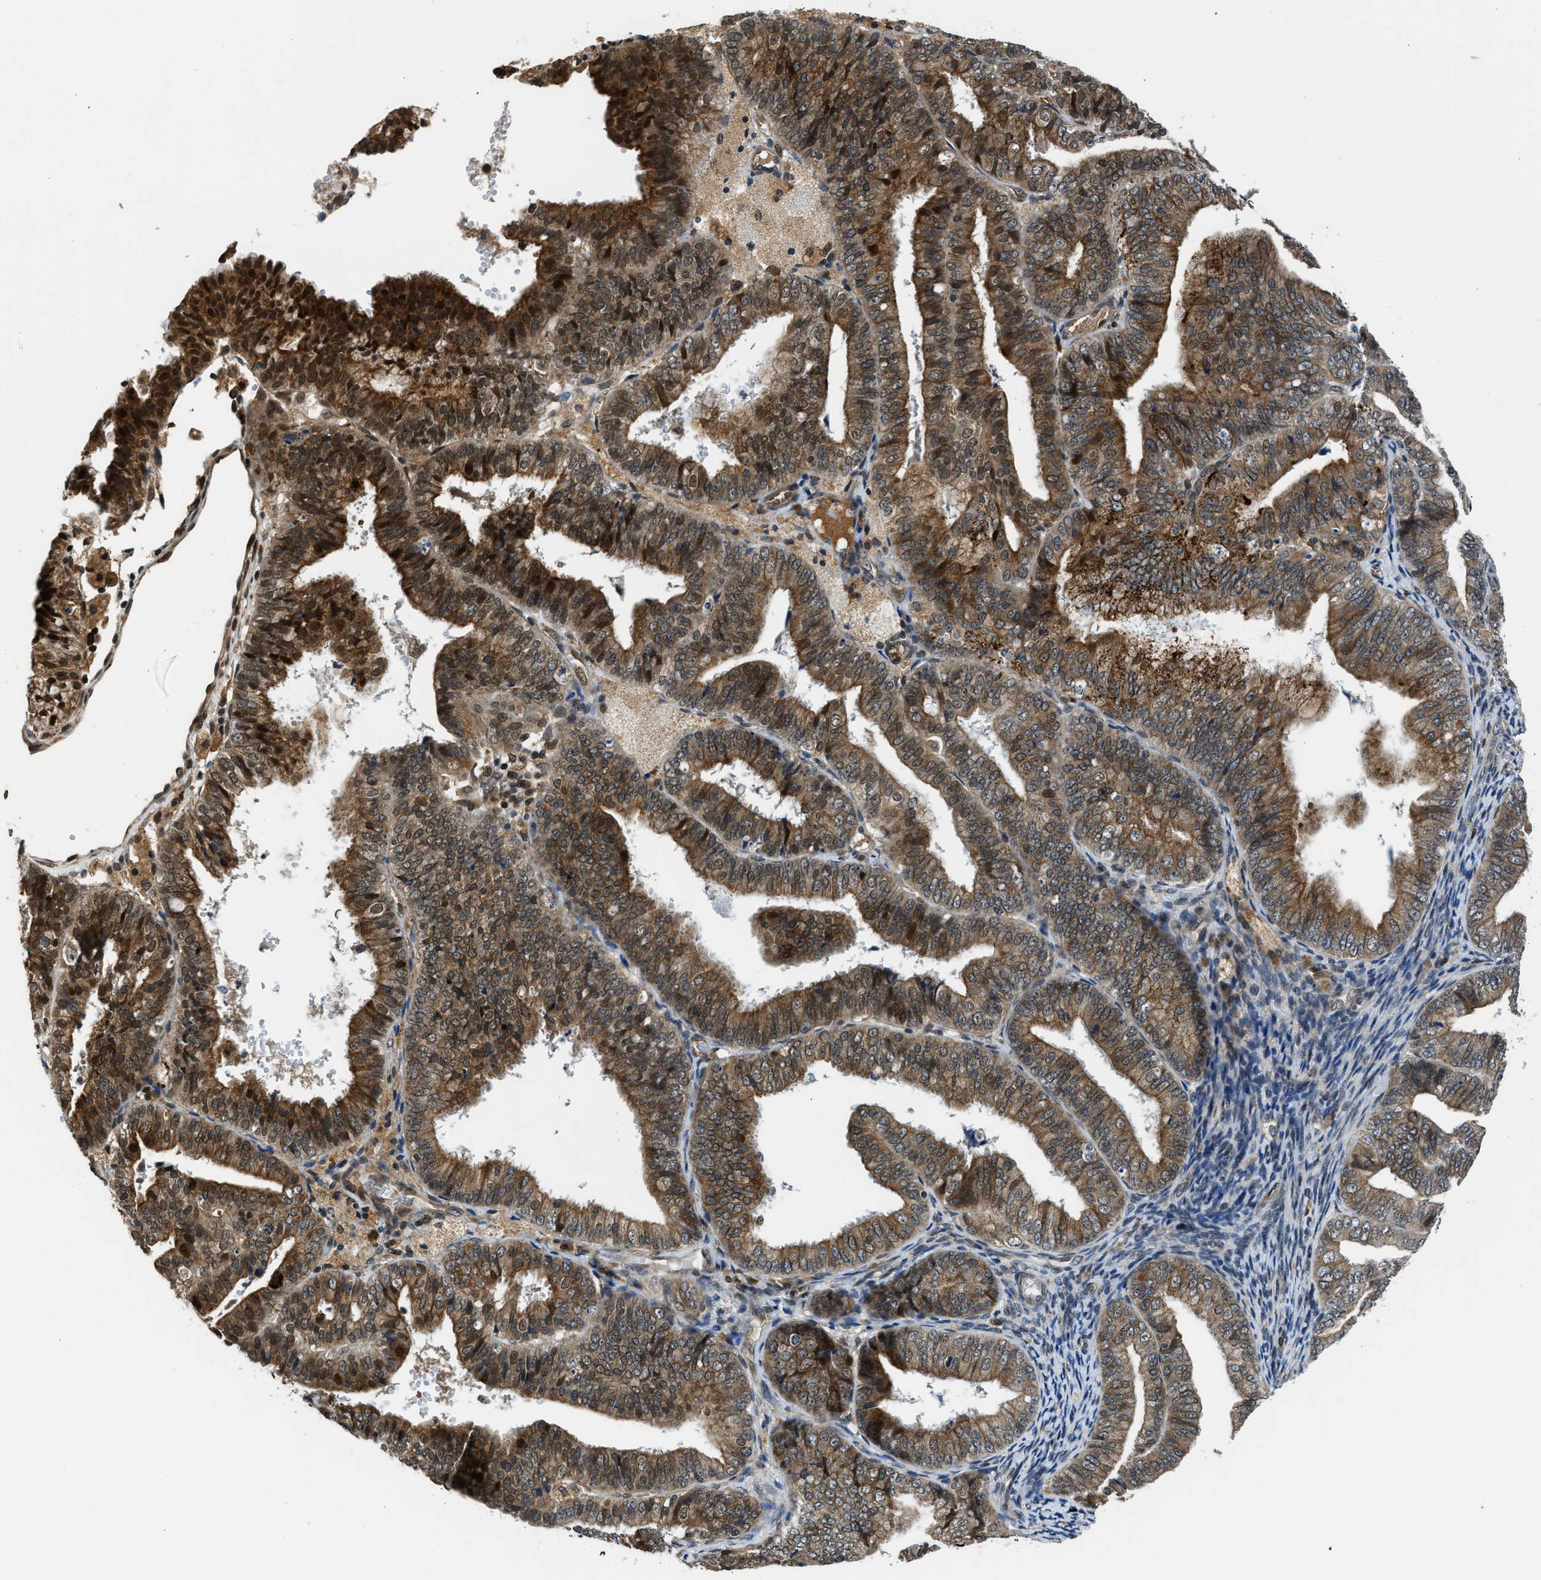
{"staining": {"intensity": "moderate", "quantity": ">75%", "location": "cytoplasmic/membranous,nuclear"}, "tissue": "endometrial cancer", "cell_type": "Tumor cells", "image_type": "cancer", "snomed": [{"axis": "morphology", "description": "Adenocarcinoma, NOS"}, {"axis": "topography", "description": "Endometrium"}], "caption": "The micrograph exhibits staining of endometrial cancer (adenocarcinoma), revealing moderate cytoplasmic/membranous and nuclear protein expression (brown color) within tumor cells.", "gene": "RETREG3", "patient": {"sex": "female", "age": 63}}